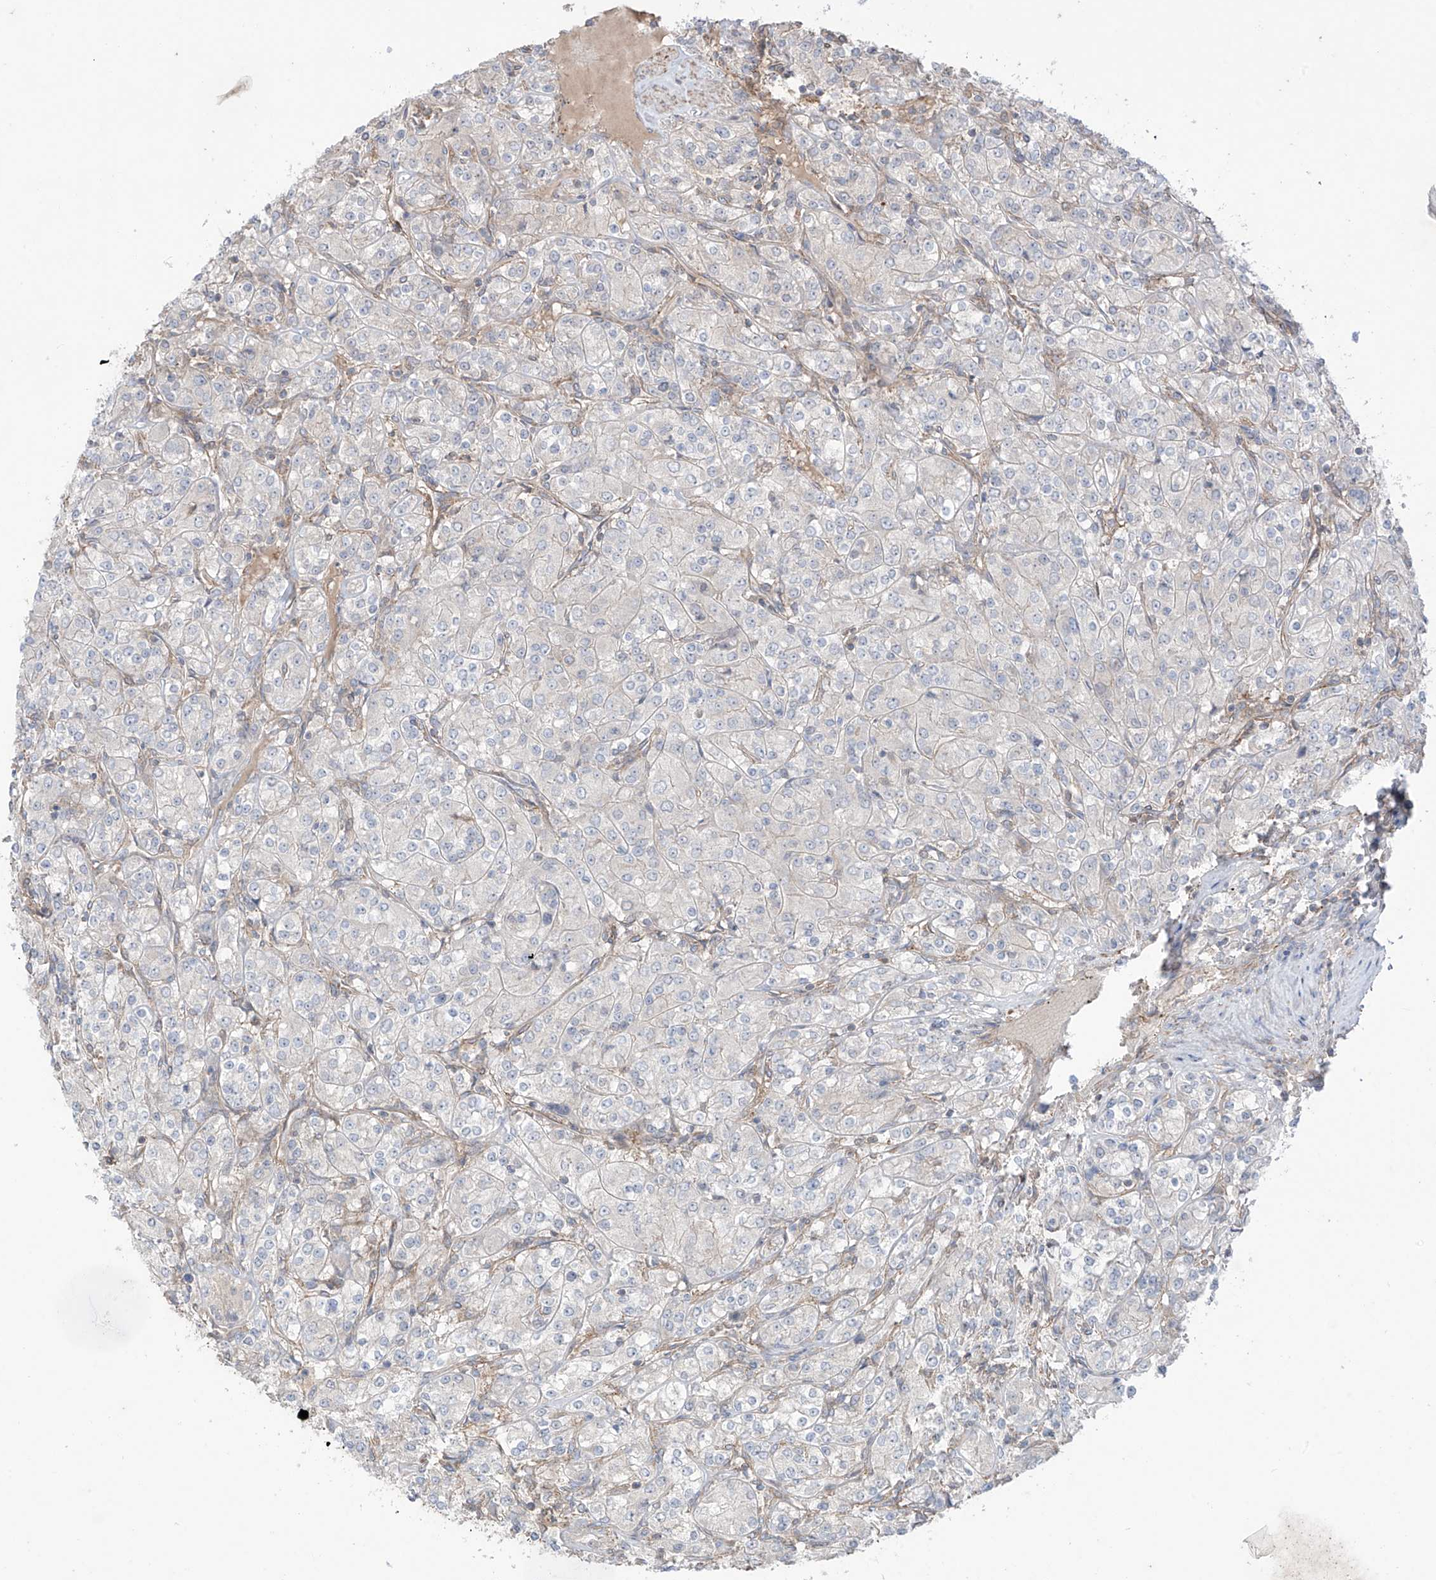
{"staining": {"intensity": "negative", "quantity": "none", "location": "none"}, "tissue": "renal cancer", "cell_type": "Tumor cells", "image_type": "cancer", "snomed": [{"axis": "morphology", "description": "Adenocarcinoma, NOS"}, {"axis": "topography", "description": "Kidney"}], "caption": "This is a micrograph of immunohistochemistry (IHC) staining of renal adenocarcinoma, which shows no expression in tumor cells.", "gene": "TRMU", "patient": {"sex": "male", "age": 77}}